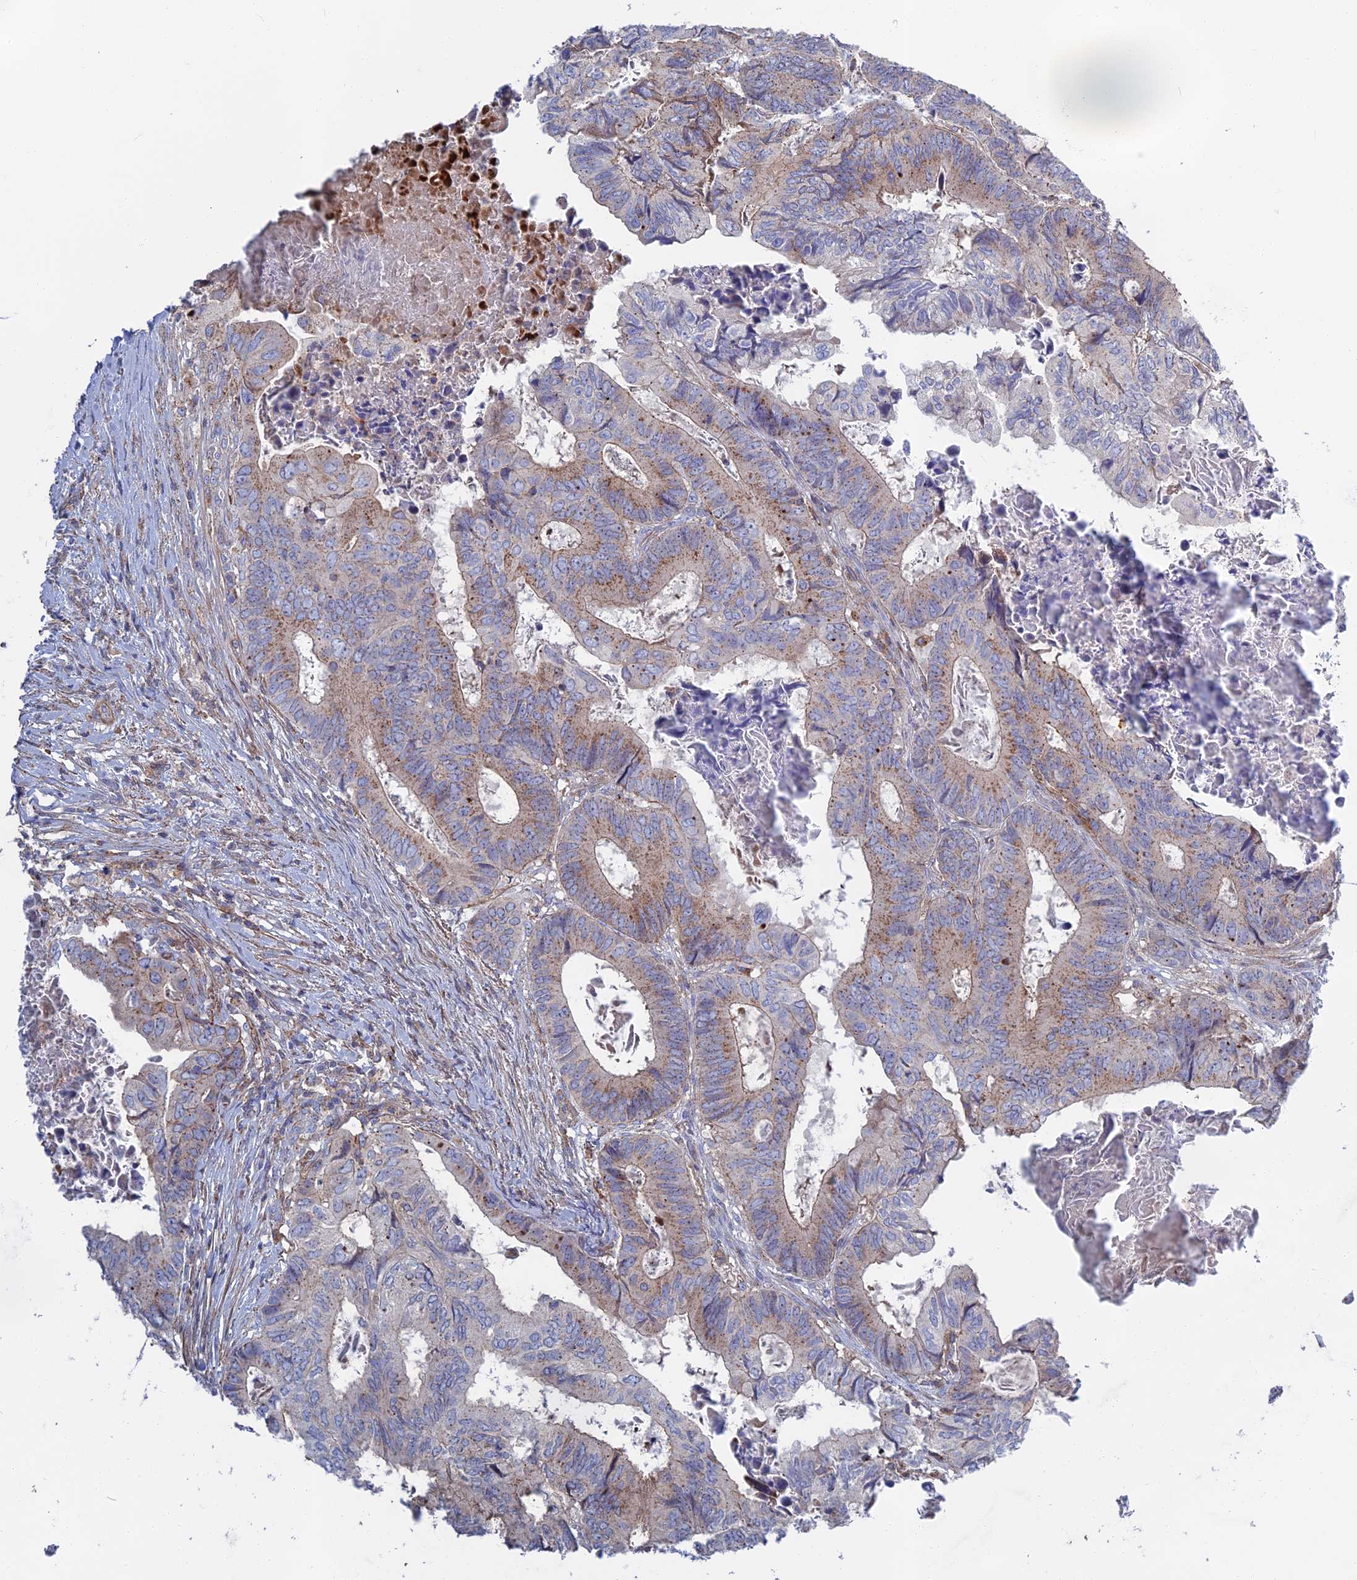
{"staining": {"intensity": "weak", "quantity": "<25%", "location": "cytoplasmic/membranous"}, "tissue": "colorectal cancer", "cell_type": "Tumor cells", "image_type": "cancer", "snomed": [{"axis": "morphology", "description": "Adenocarcinoma, NOS"}, {"axis": "topography", "description": "Colon"}], "caption": "Image shows no significant protein expression in tumor cells of adenocarcinoma (colorectal).", "gene": "LYPD5", "patient": {"sex": "male", "age": 85}}